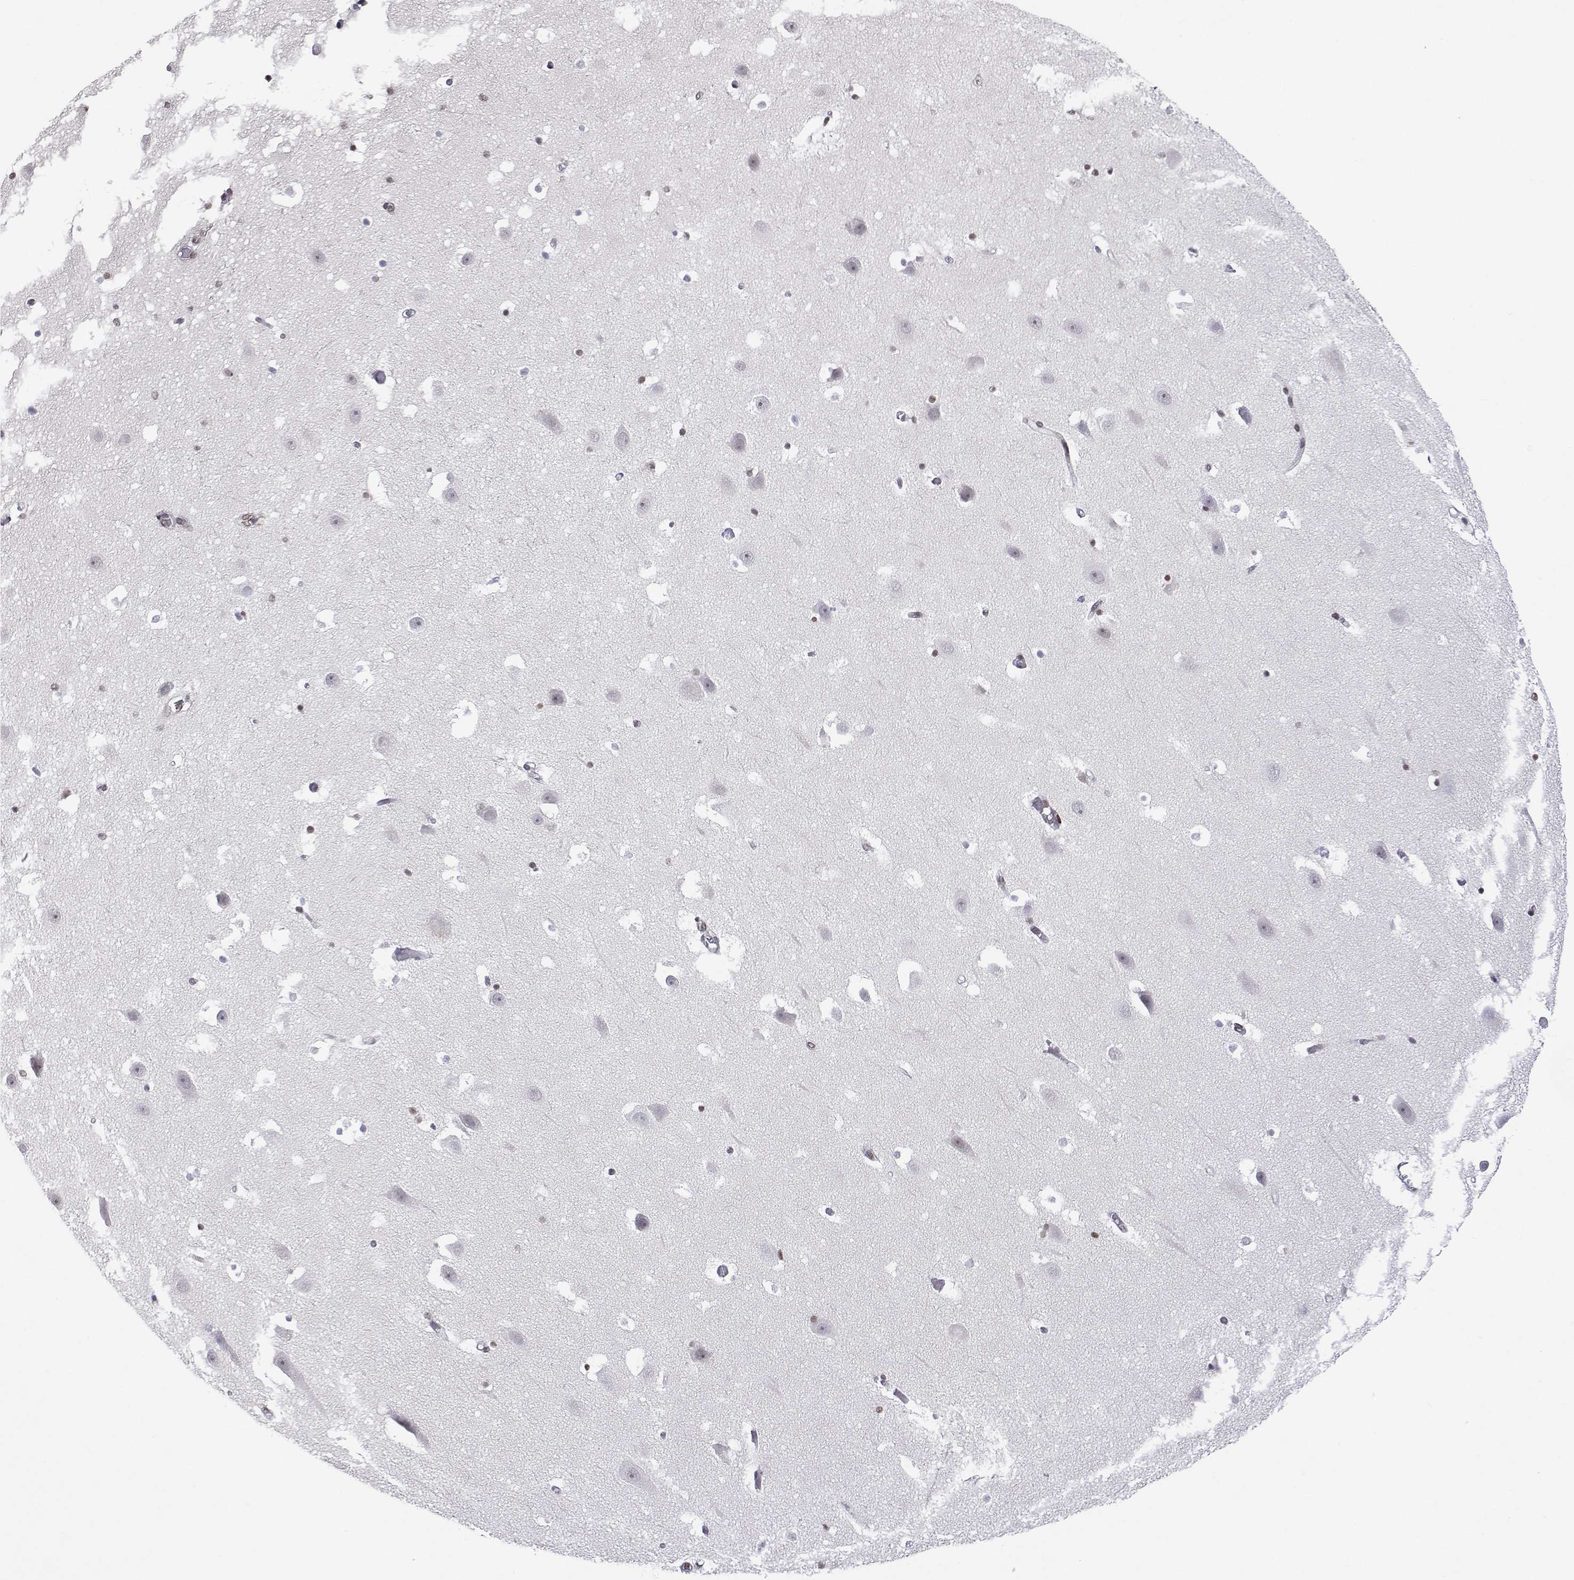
{"staining": {"intensity": "strong", "quantity": "<25%", "location": "nuclear"}, "tissue": "hippocampus", "cell_type": "Glial cells", "image_type": "normal", "snomed": [{"axis": "morphology", "description": "Normal tissue, NOS"}, {"axis": "topography", "description": "Hippocampus"}], "caption": "A high-resolution photomicrograph shows immunohistochemistry (IHC) staining of unremarkable hippocampus, which exhibits strong nuclear expression in approximately <25% of glial cells.", "gene": "XPC", "patient": {"sex": "male", "age": 26}}